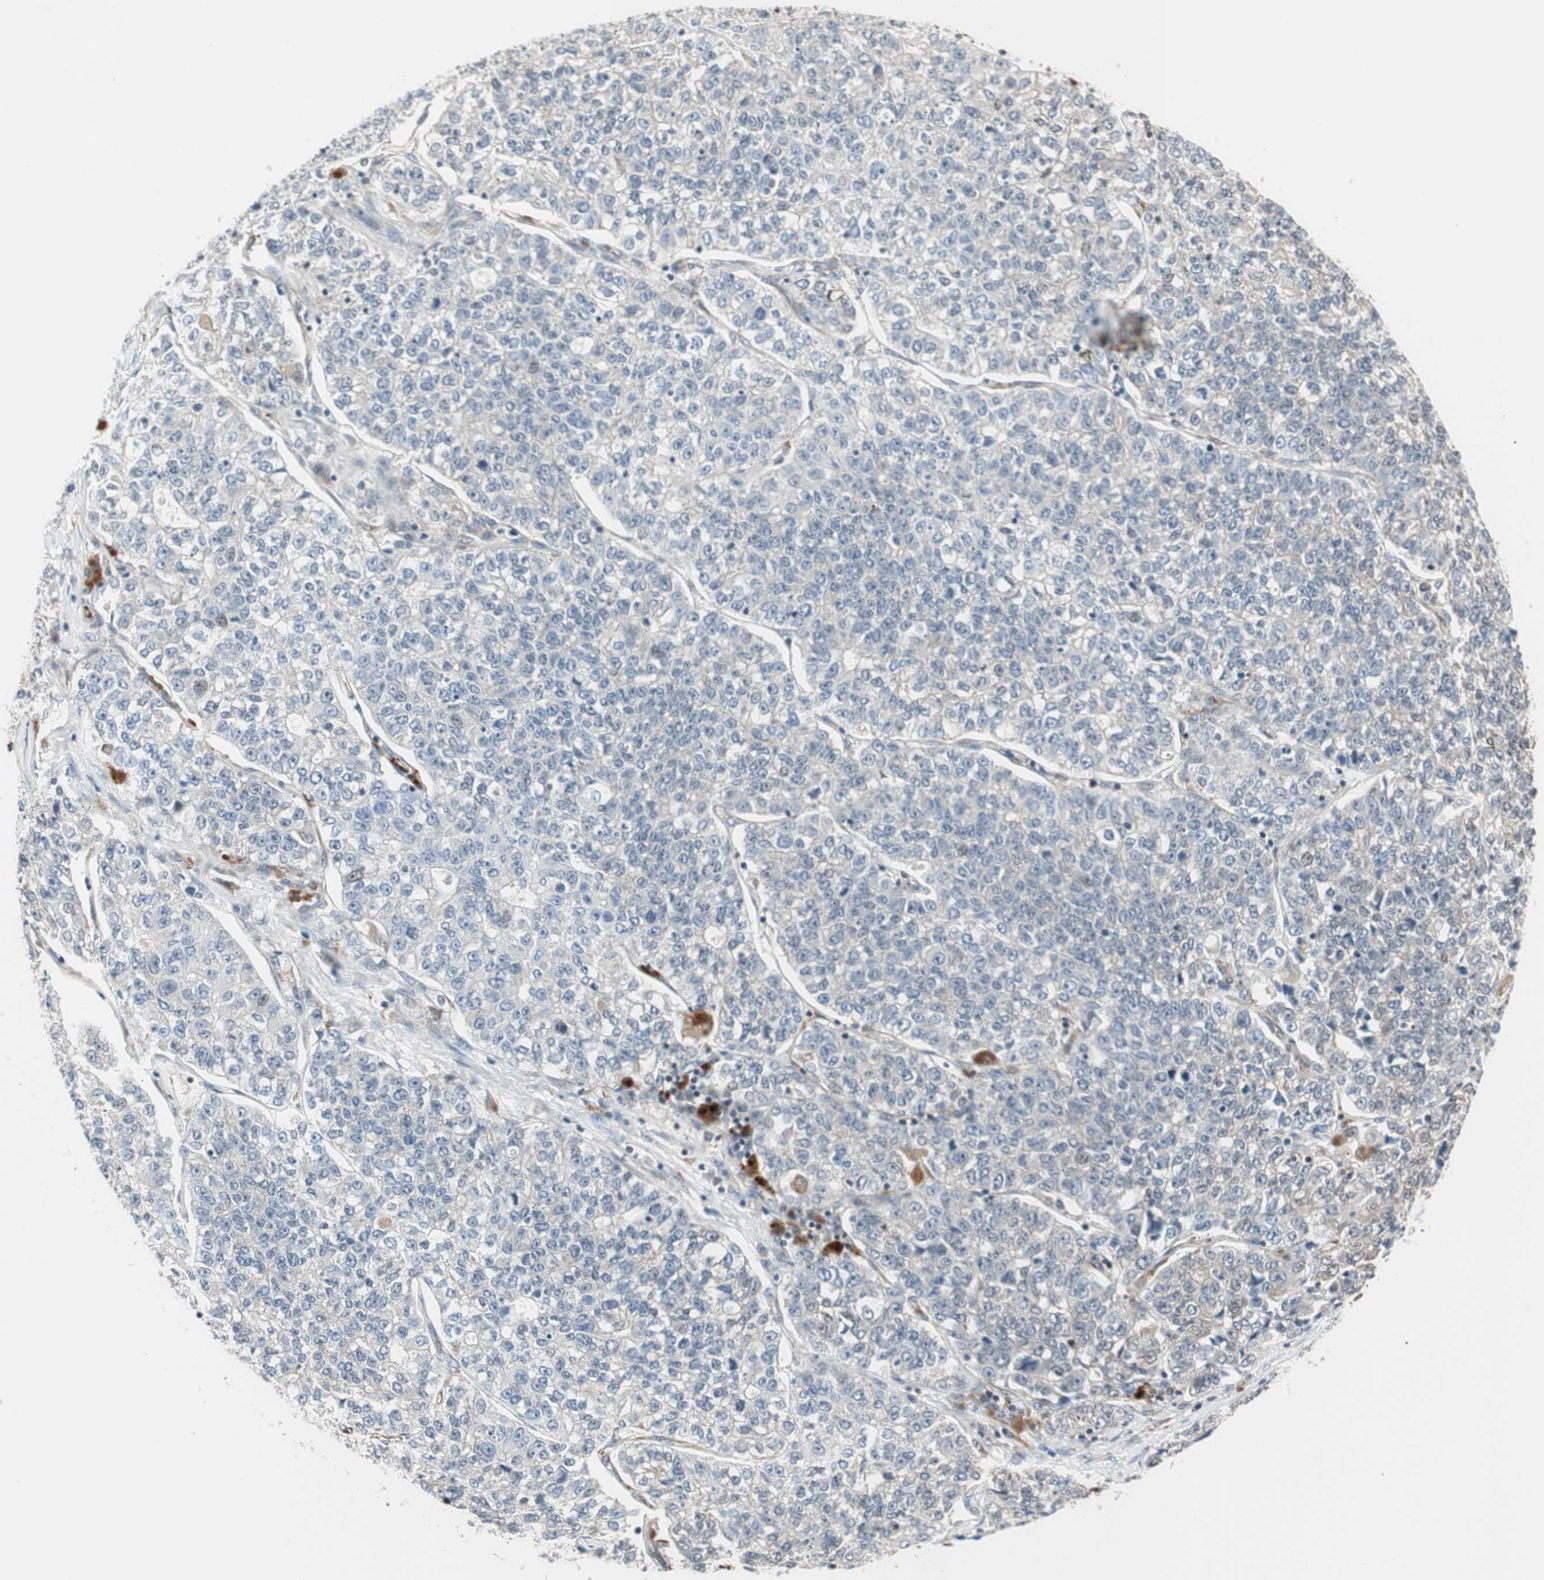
{"staining": {"intensity": "weak", "quantity": "25%-75%", "location": "cytoplasmic/membranous"}, "tissue": "lung cancer", "cell_type": "Tumor cells", "image_type": "cancer", "snomed": [{"axis": "morphology", "description": "Adenocarcinoma, NOS"}, {"axis": "topography", "description": "Lung"}], "caption": "Adenocarcinoma (lung) stained for a protein shows weak cytoplasmic/membranous positivity in tumor cells.", "gene": "MAD2L2", "patient": {"sex": "male", "age": 49}}